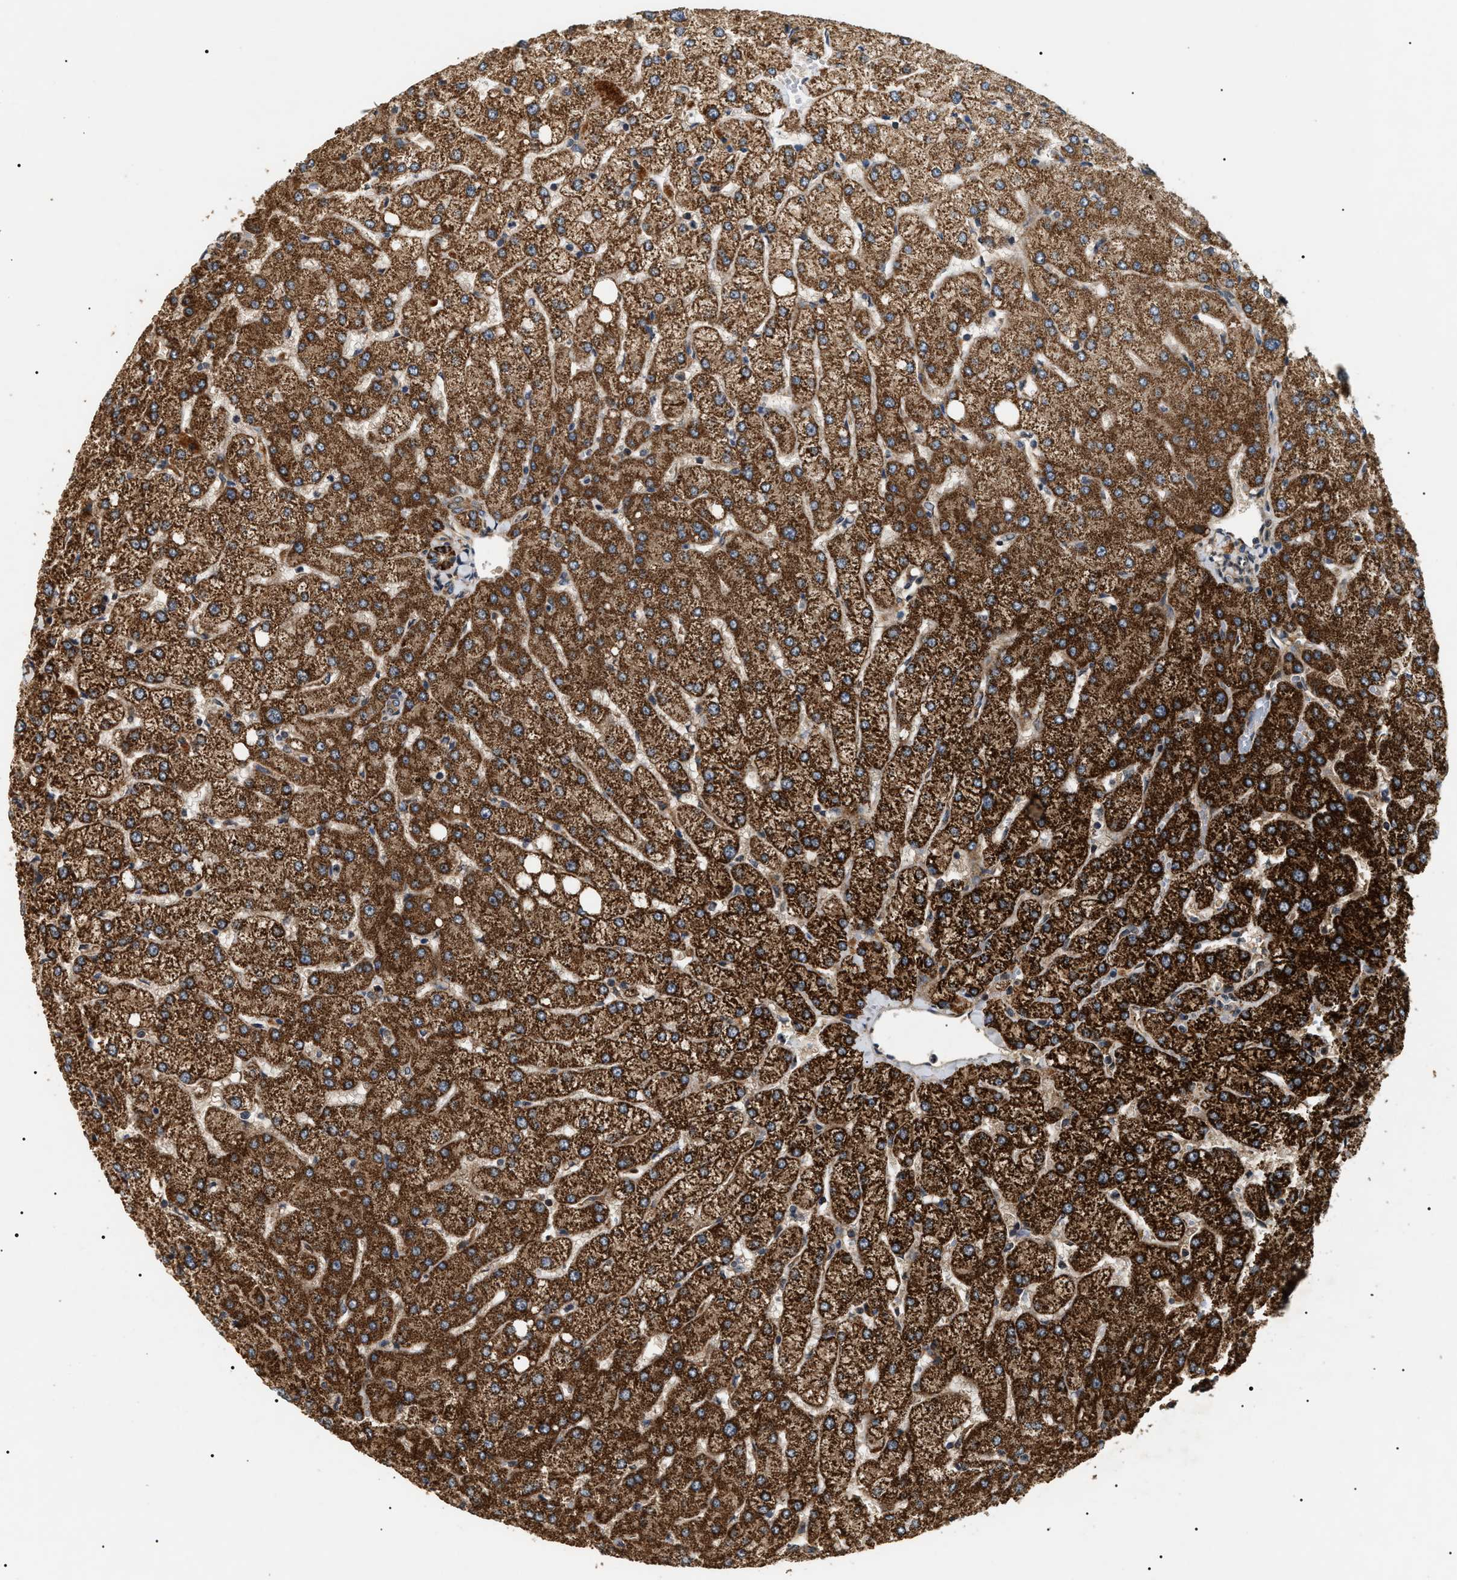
{"staining": {"intensity": "strong", "quantity": "<25%", "location": "cytoplasmic/membranous"}, "tissue": "liver", "cell_type": "Cholangiocytes", "image_type": "normal", "snomed": [{"axis": "morphology", "description": "Normal tissue, NOS"}, {"axis": "topography", "description": "Liver"}], "caption": "Strong cytoplasmic/membranous positivity is identified in approximately <25% of cholangiocytes in benign liver.", "gene": "ZBTB26", "patient": {"sex": "female", "age": 54}}